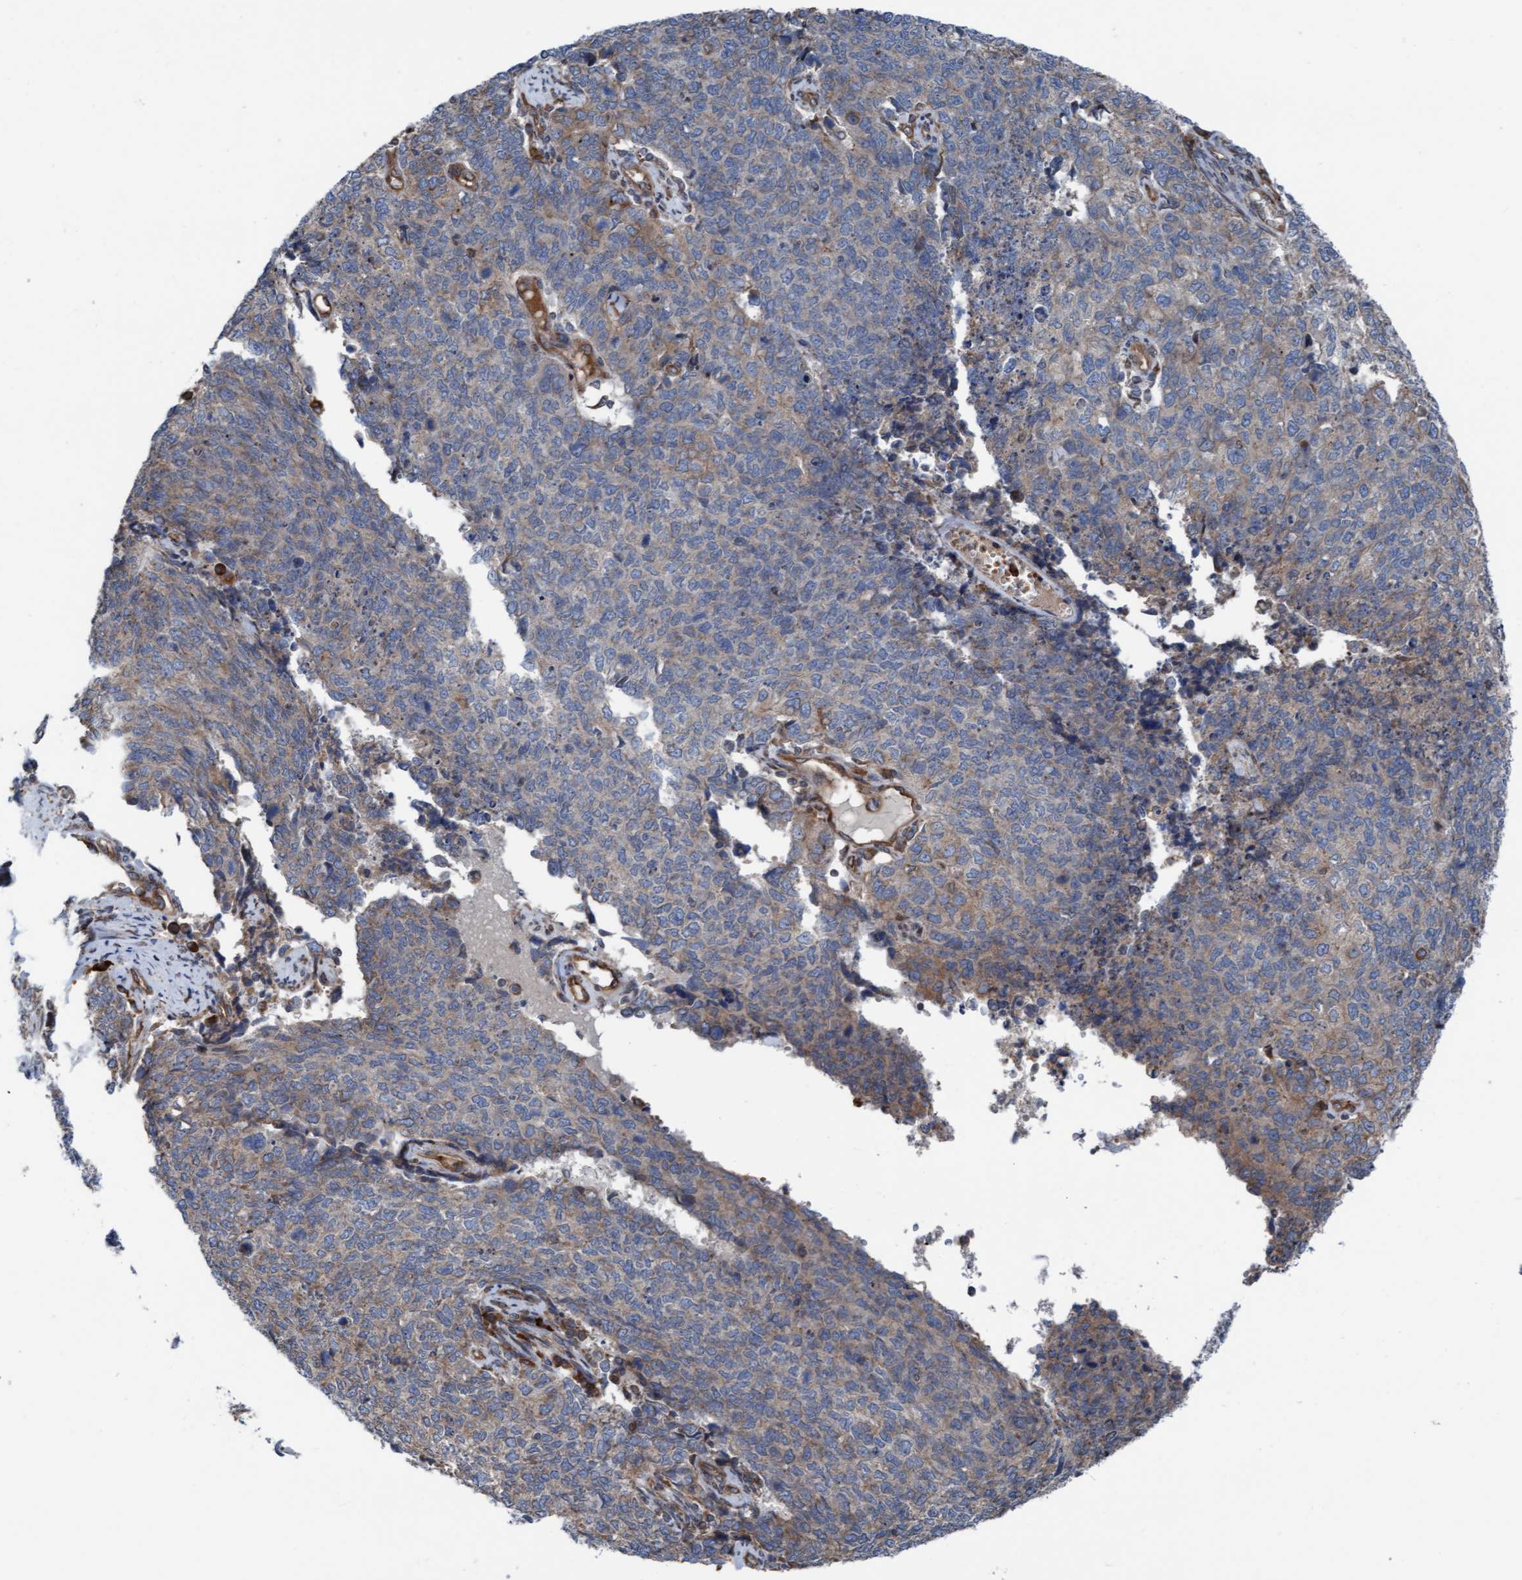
{"staining": {"intensity": "weak", "quantity": "25%-75%", "location": "cytoplasmic/membranous"}, "tissue": "cervical cancer", "cell_type": "Tumor cells", "image_type": "cancer", "snomed": [{"axis": "morphology", "description": "Squamous cell carcinoma, NOS"}, {"axis": "topography", "description": "Cervix"}], "caption": "Protein staining by immunohistochemistry (IHC) shows weak cytoplasmic/membranous staining in about 25%-75% of tumor cells in cervical cancer (squamous cell carcinoma).", "gene": "RAP1GAP2", "patient": {"sex": "female", "age": 63}}